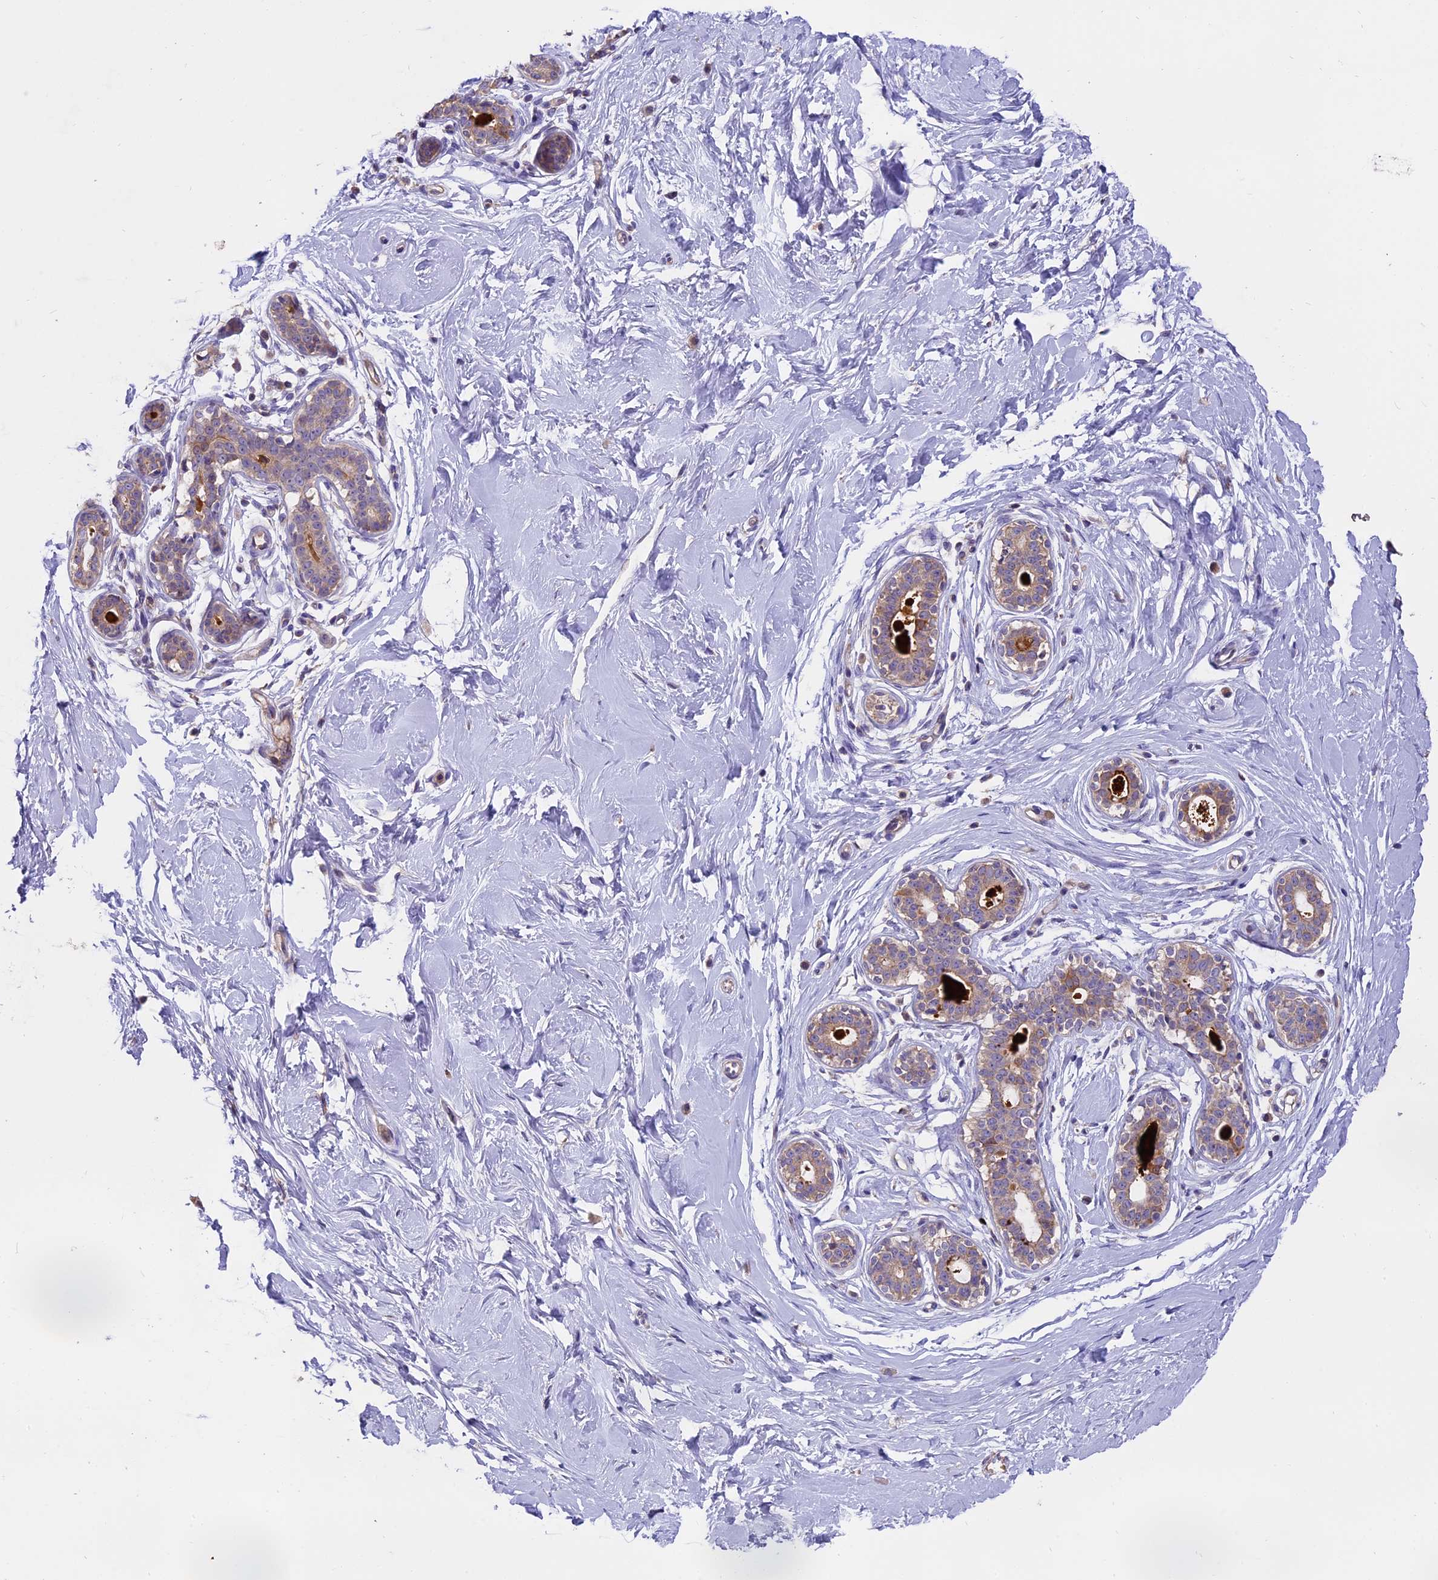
{"staining": {"intensity": "negative", "quantity": "none", "location": "none"}, "tissue": "breast", "cell_type": "Adipocytes", "image_type": "normal", "snomed": [{"axis": "morphology", "description": "Normal tissue, NOS"}, {"axis": "morphology", "description": "Adenoma, NOS"}, {"axis": "topography", "description": "Breast"}], "caption": "A high-resolution image shows immunohistochemistry (IHC) staining of unremarkable breast, which shows no significant staining in adipocytes.", "gene": "WFDC2", "patient": {"sex": "female", "age": 23}}